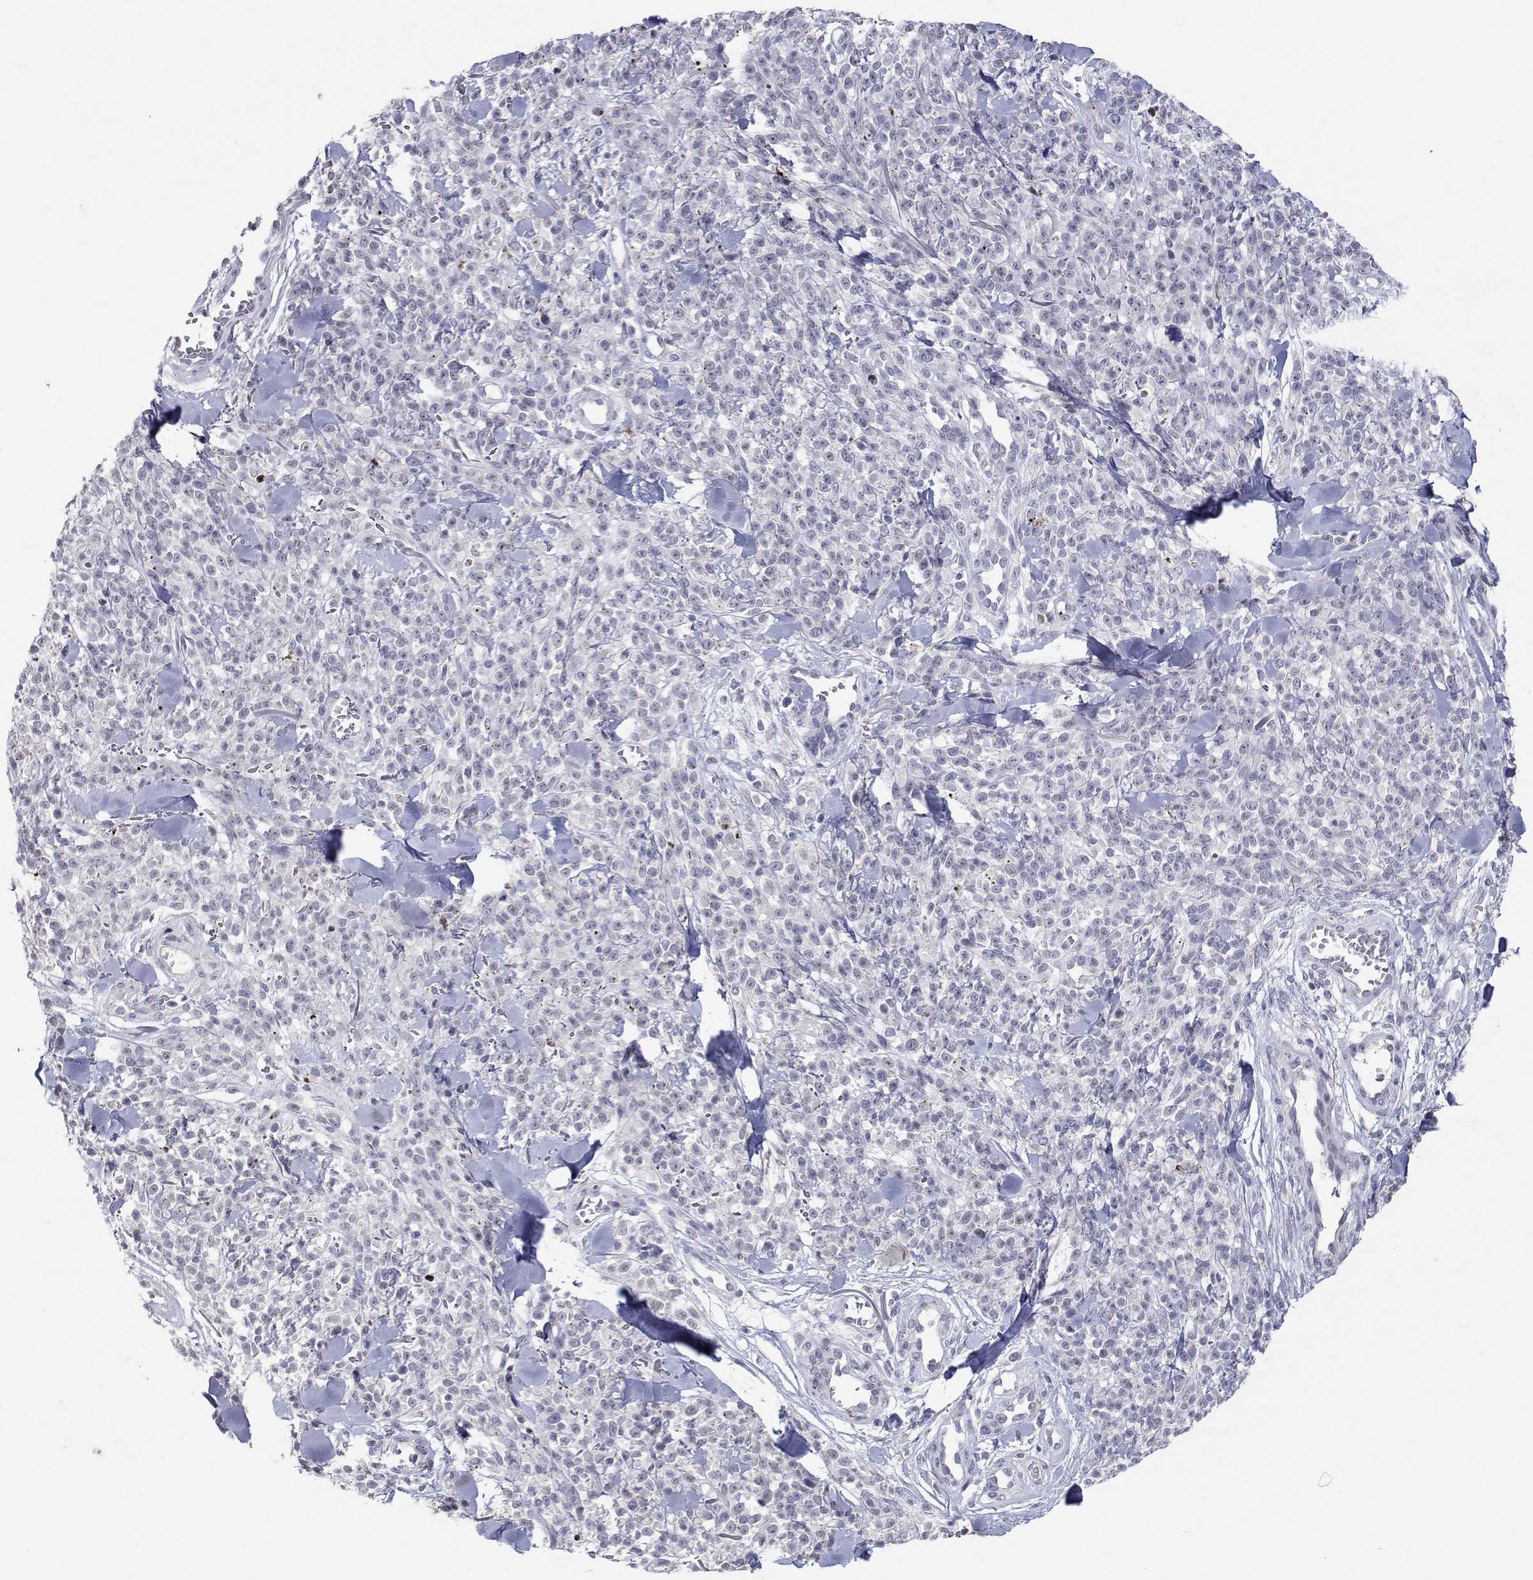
{"staining": {"intensity": "negative", "quantity": "none", "location": "none"}, "tissue": "melanoma", "cell_type": "Tumor cells", "image_type": "cancer", "snomed": [{"axis": "morphology", "description": "Malignant melanoma, NOS"}, {"axis": "topography", "description": "Skin"}, {"axis": "topography", "description": "Skin of trunk"}], "caption": "Malignant melanoma stained for a protein using immunohistochemistry exhibits no expression tumor cells.", "gene": "RBPJL", "patient": {"sex": "male", "age": 74}}